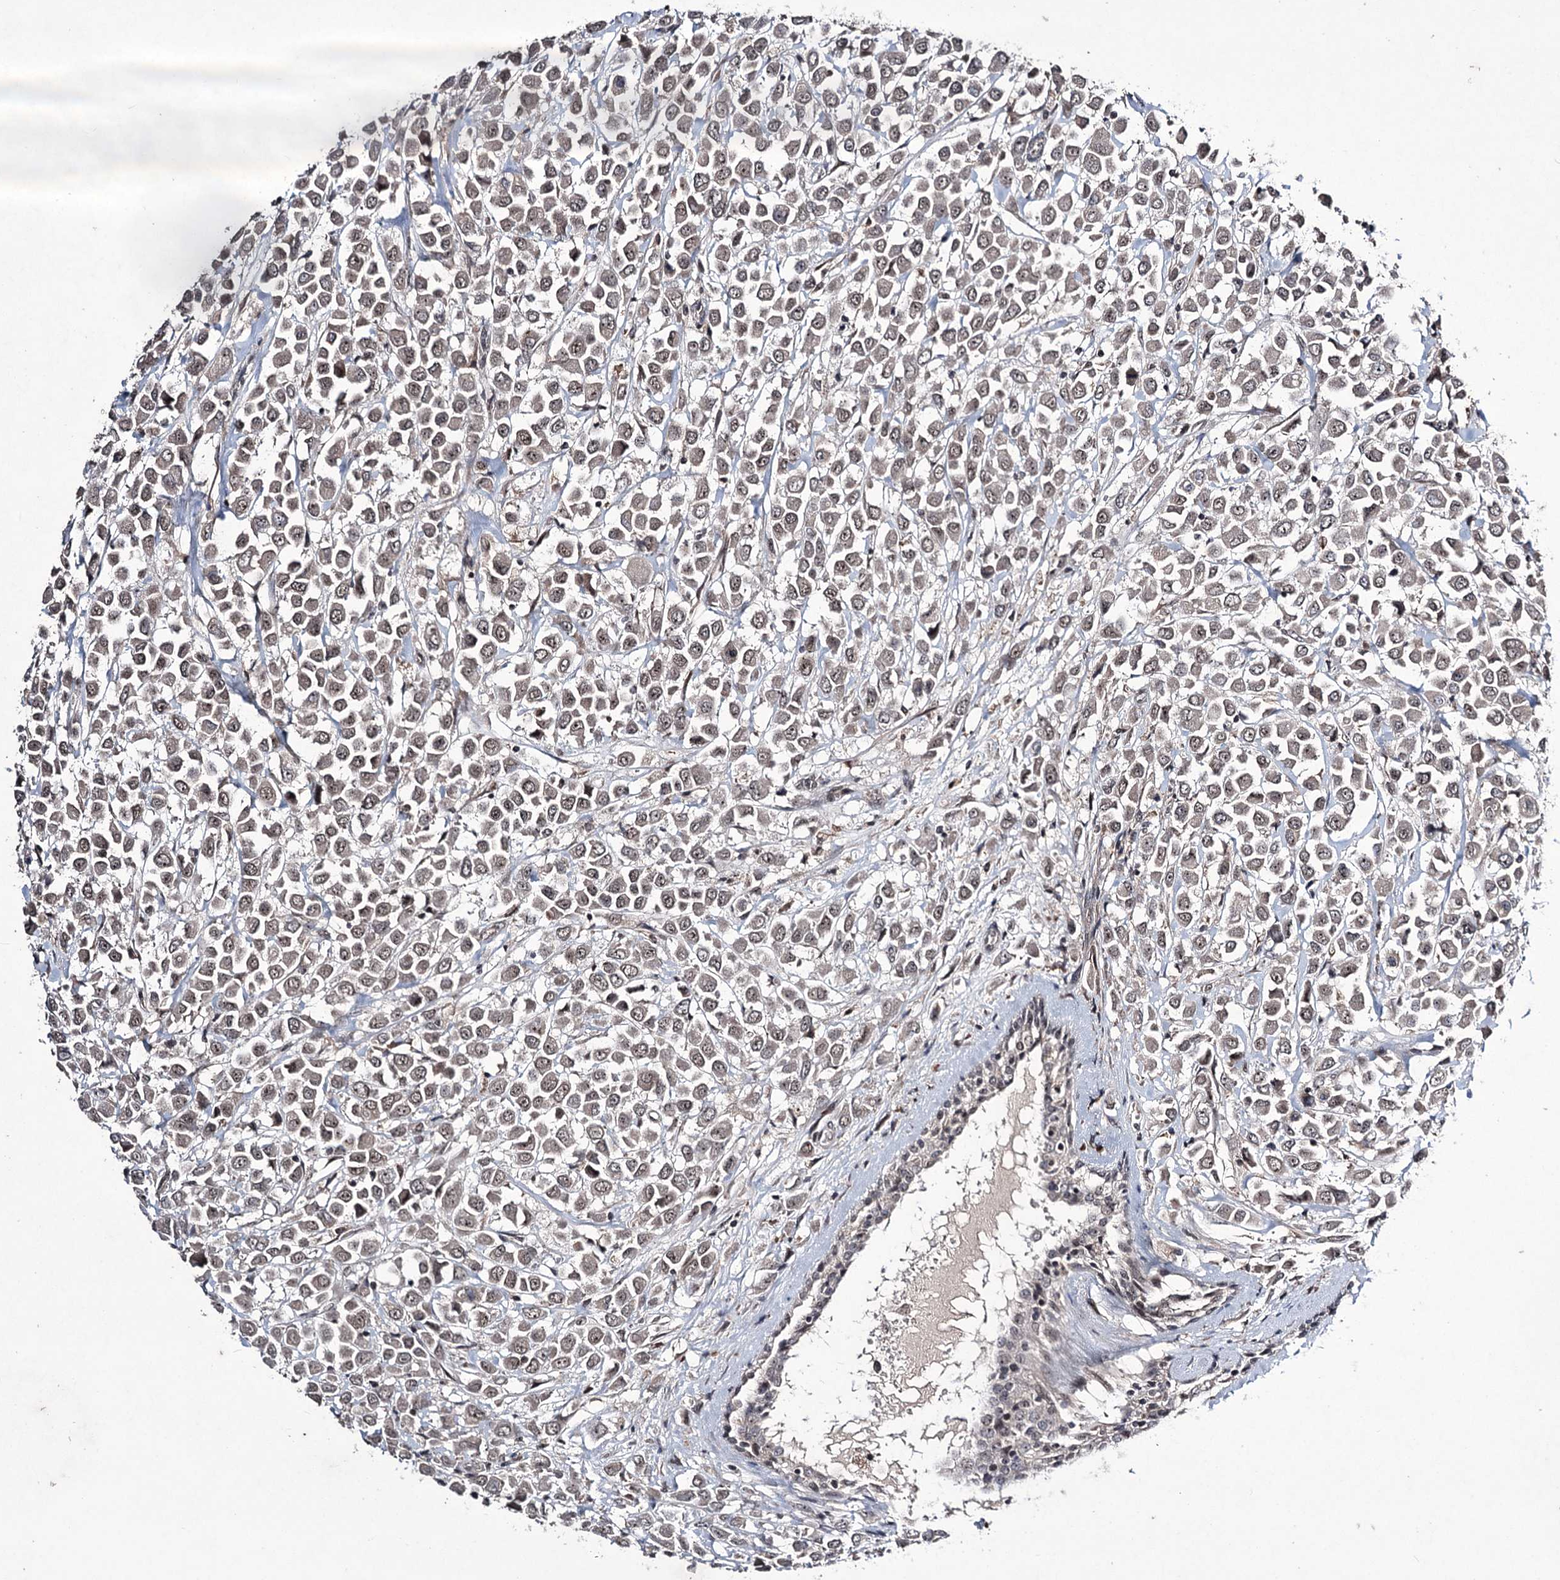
{"staining": {"intensity": "weak", "quantity": ">75%", "location": "nuclear"}, "tissue": "breast cancer", "cell_type": "Tumor cells", "image_type": "cancer", "snomed": [{"axis": "morphology", "description": "Duct carcinoma"}, {"axis": "topography", "description": "Breast"}], "caption": "Breast cancer (invasive ductal carcinoma) was stained to show a protein in brown. There is low levels of weak nuclear staining in about >75% of tumor cells.", "gene": "VGLL4", "patient": {"sex": "female", "age": 61}}